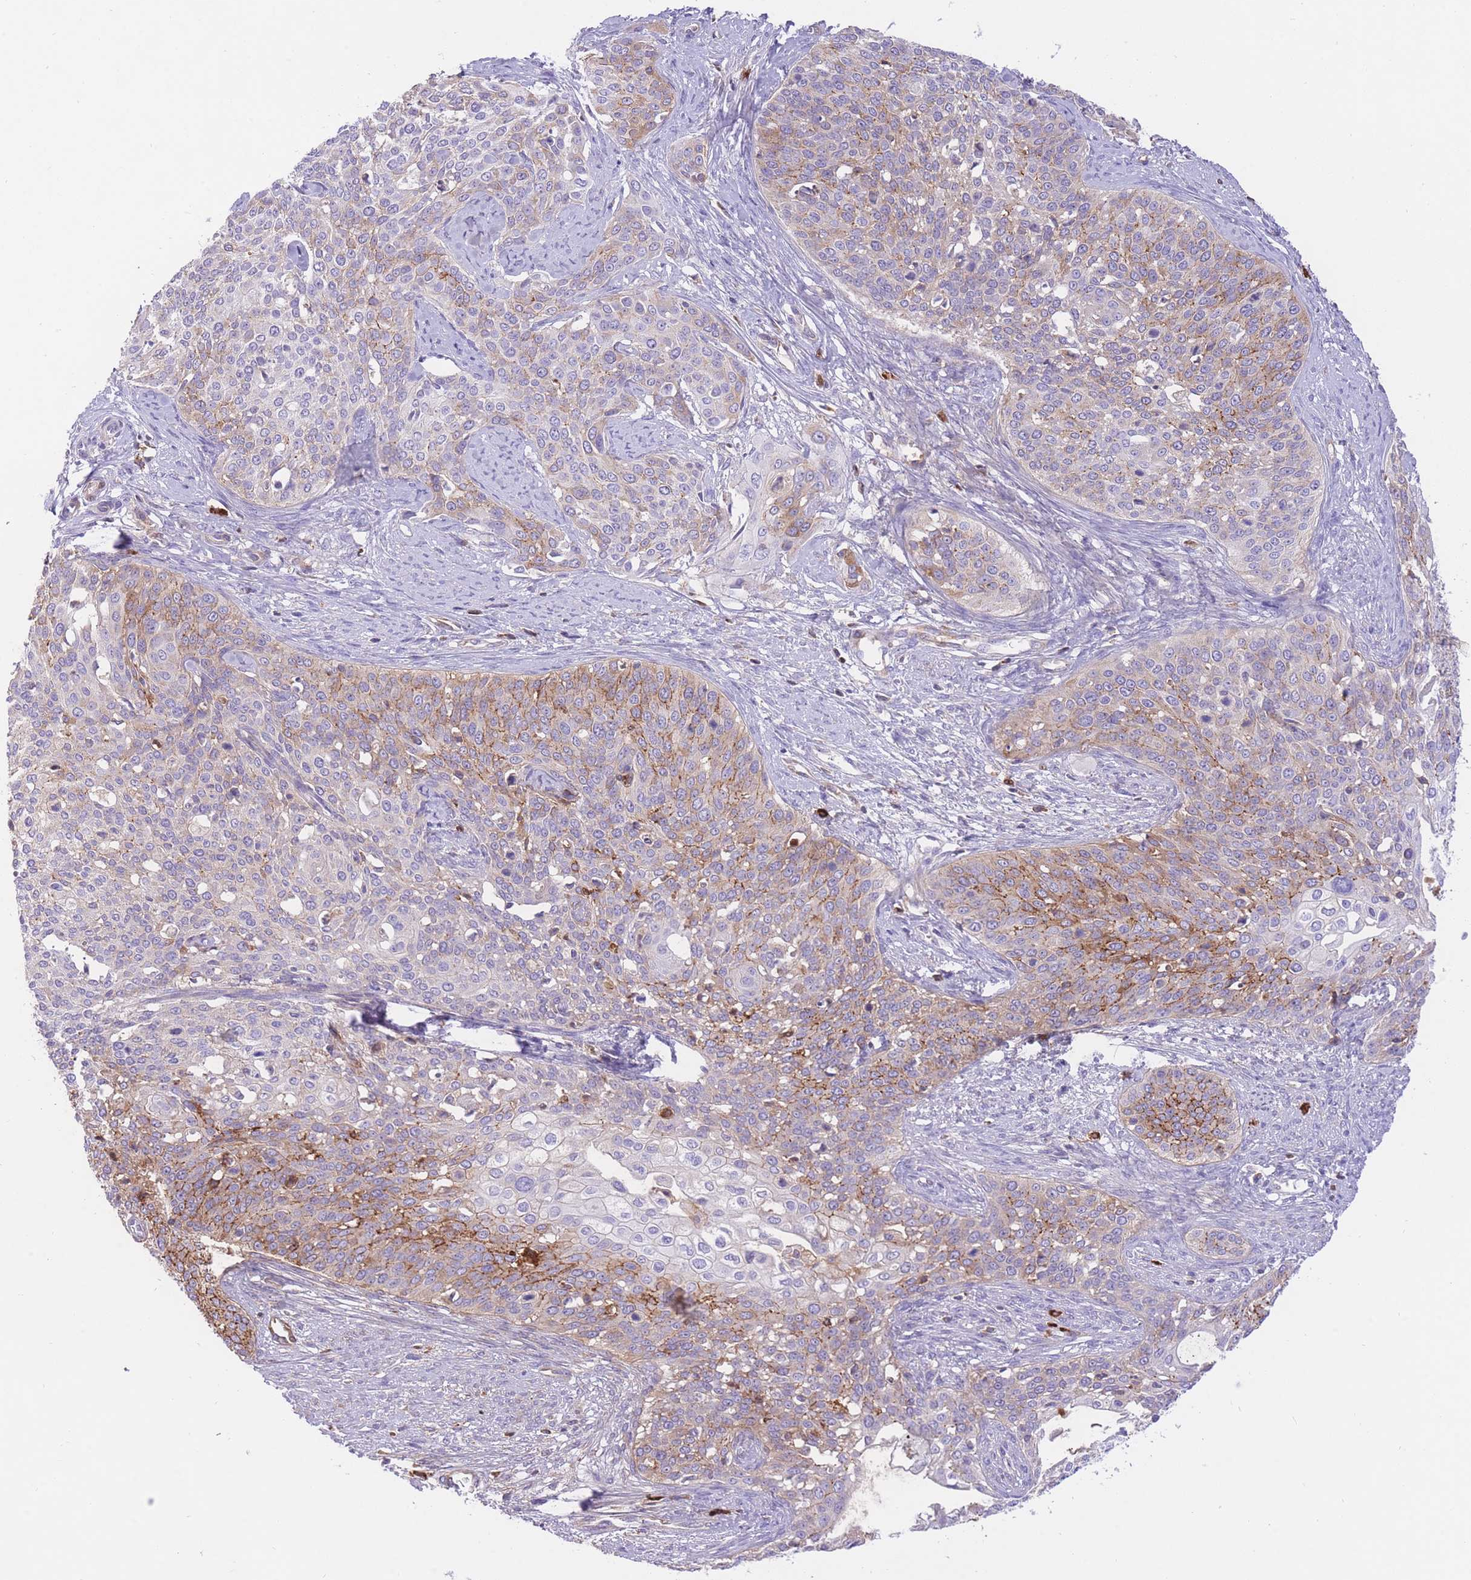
{"staining": {"intensity": "moderate", "quantity": "<25%", "location": "cytoplasmic/membranous"}, "tissue": "cervical cancer", "cell_type": "Tumor cells", "image_type": "cancer", "snomed": [{"axis": "morphology", "description": "Squamous cell carcinoma, NOS"}, {"axis": "topography", "description": "Cervix"}], "caption": "Immunohistochemical staining of human cervical cancer reveals low levels of moderate cytoplasmic/membranous expression in about <25% of tumor cells. (DAB IHC with brightfield microscopy, high magnification).", "gene": "HRG", "patient": {"sex": "female", "age": 44}}